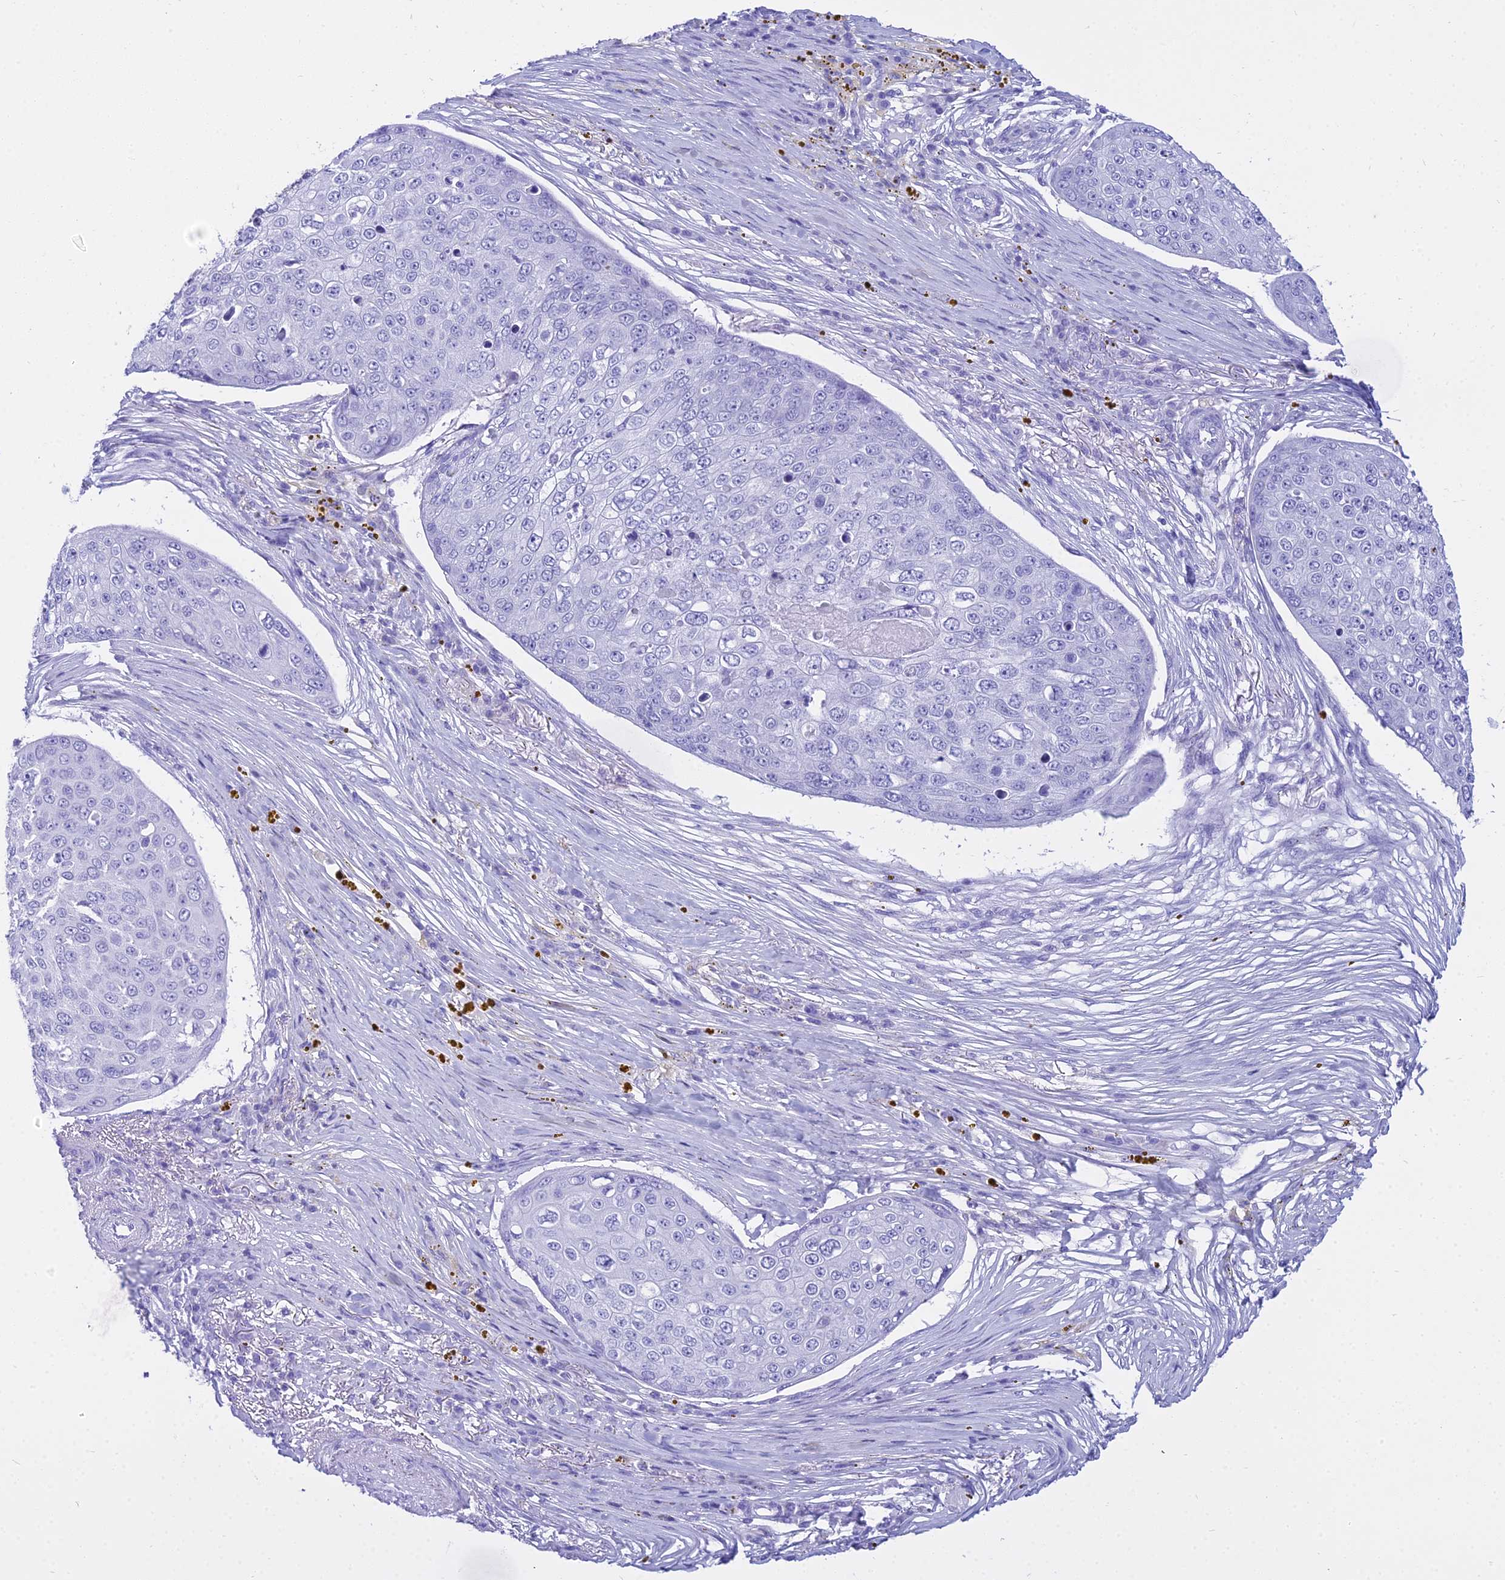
{"staining": {"intensity": "negative", "quantity": "none", "location": "none"}, "tissue": "skin cancer", "cell_type": "Tumor cells", "image_type": "cancer", "snomed": [{"axis": "morphology", "description": "Squamous cell carcinoma, NOS"}, {"axis": "topography", "description": "Skin"}], "caption": "Skin cancer was stained to show a protein in brown. There is no significant positivity in tumor cells.", "gene": "ZNF442", "patient": {"sex": "male", "age": 71}}